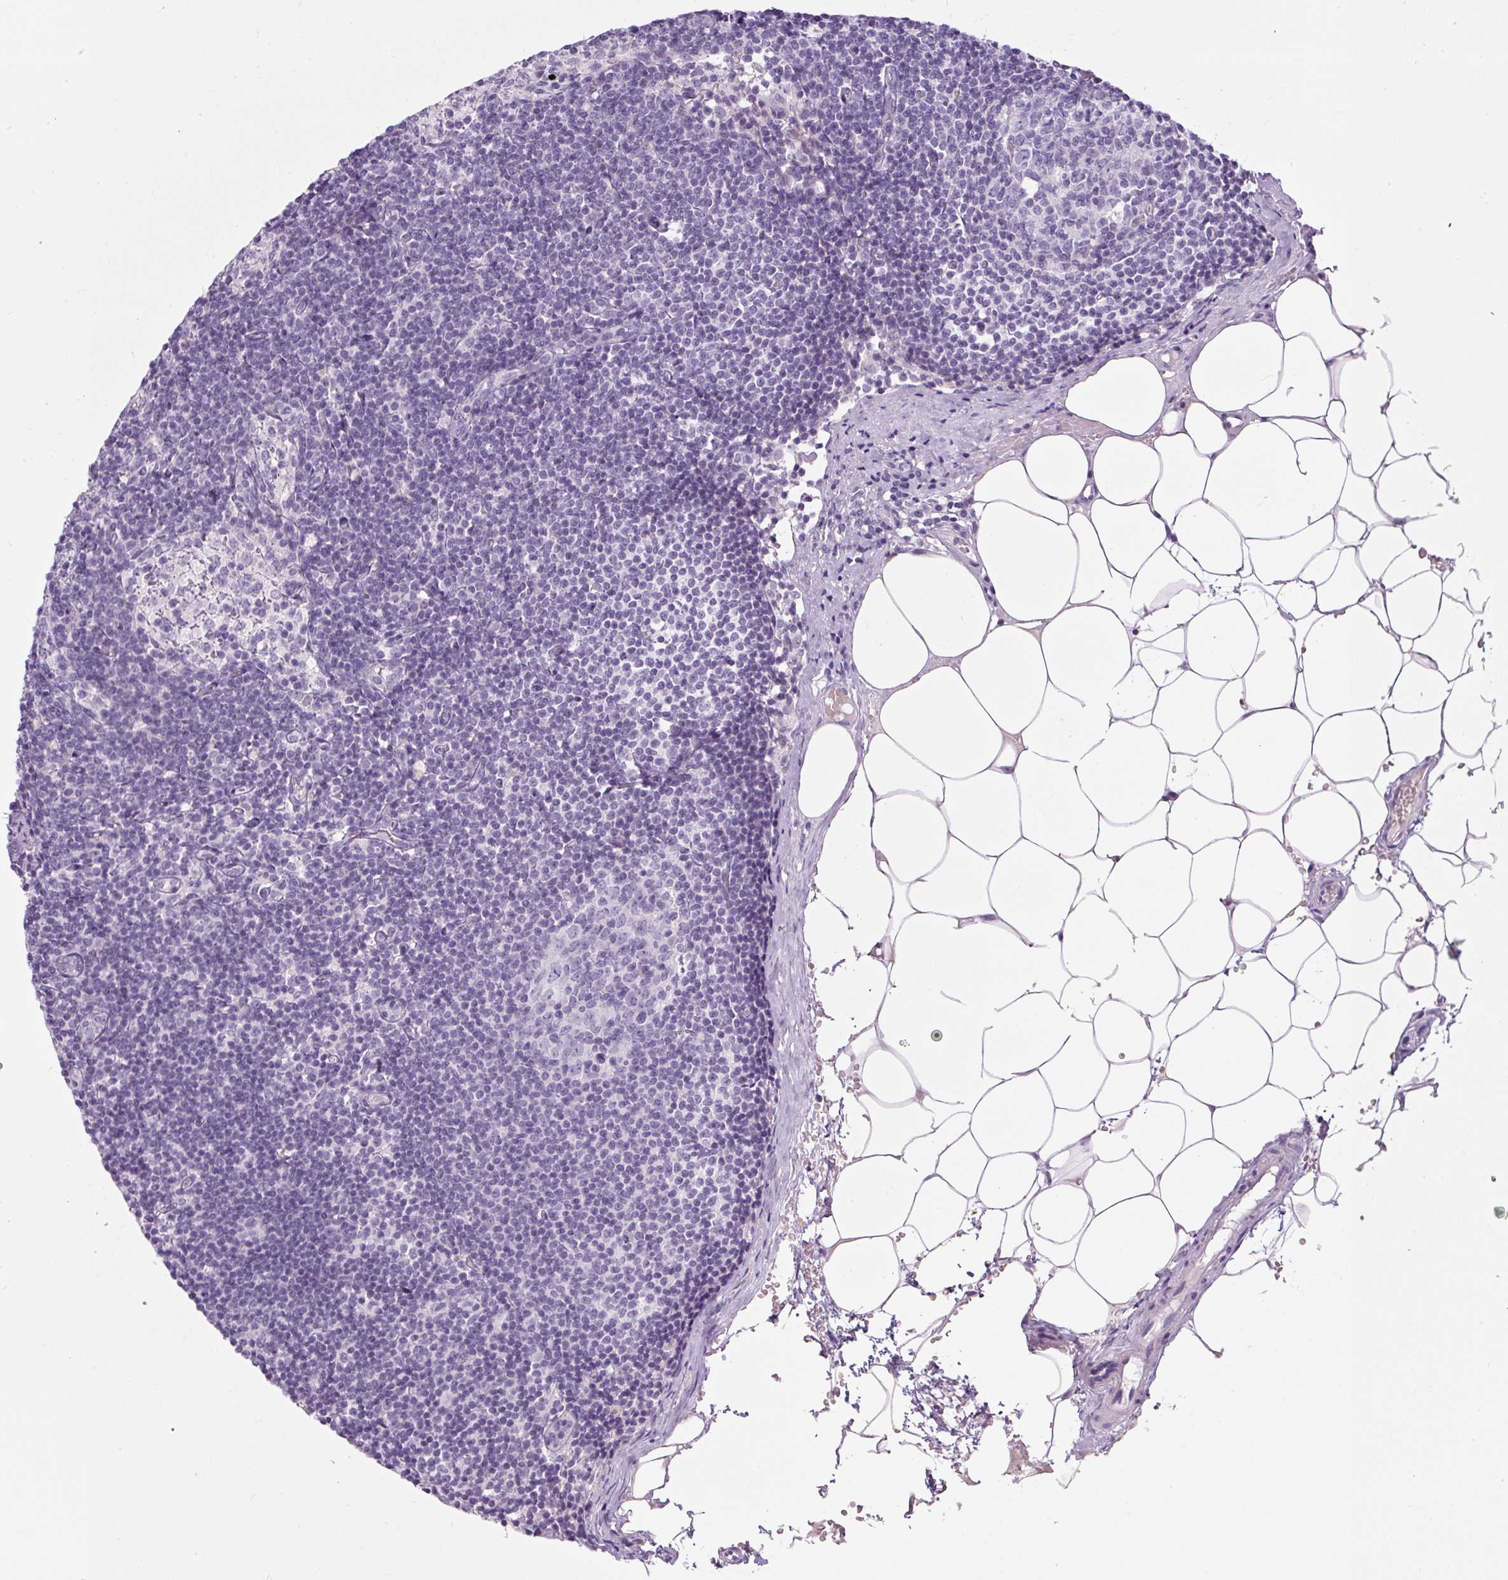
{"staining": {"intensity": "negative", "quantity": "none", "location": "none"}, "tissue": "lymph node", "cell_type": "Germinal center cells", "image_type": "normal", "snomed": [{"axis": "morphology", "description": "Normal tissue, NOS"}, {"axis": "topography", "description": "Lymph node"}], "caption": "The micrograph shows no staining of germinal center cells in normal lymph node. (Brightfield microscopy of DAB IHC at high magnification).", "gene": "FGFBP3", "patient": {"sex": "male", "age": 49}}